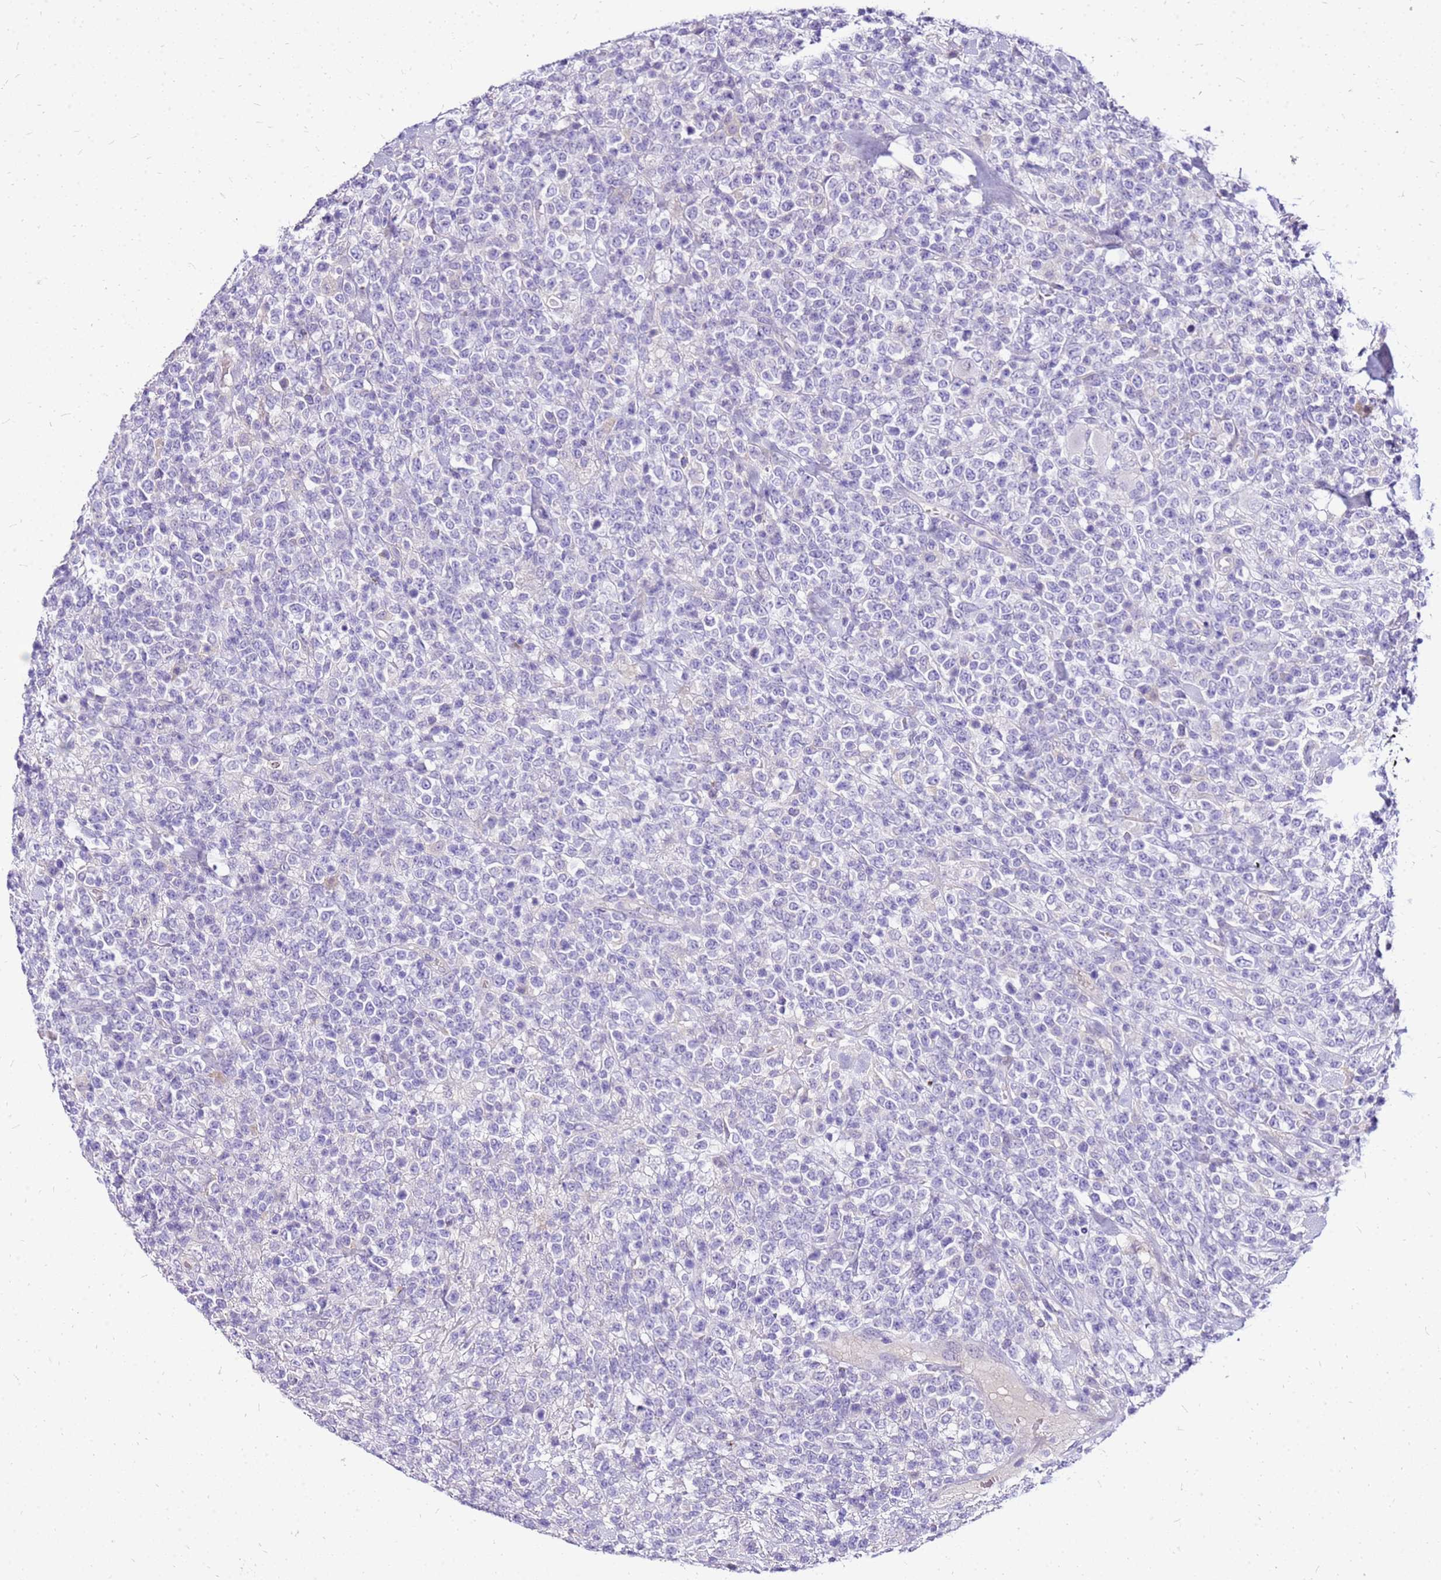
{"staining": {"intensity": "negative", "quantity": "none", "location": "none"}, "tissue": "lymphoma", "cell_type": "Tumor cells", "image_type": "cancer", "snomed": [{"axis": "morphology", "description": "Malignant lymphoma, non-Hodgkin's type, High grade"}, {"axis": "topography", "description": "Colon"}], "caption": "Human lymphoma stained for a protein using IHC displays no positivity in tumor cells.", "gene": "DCDC2B", "patient": {"sex": "female", "age": 53}}